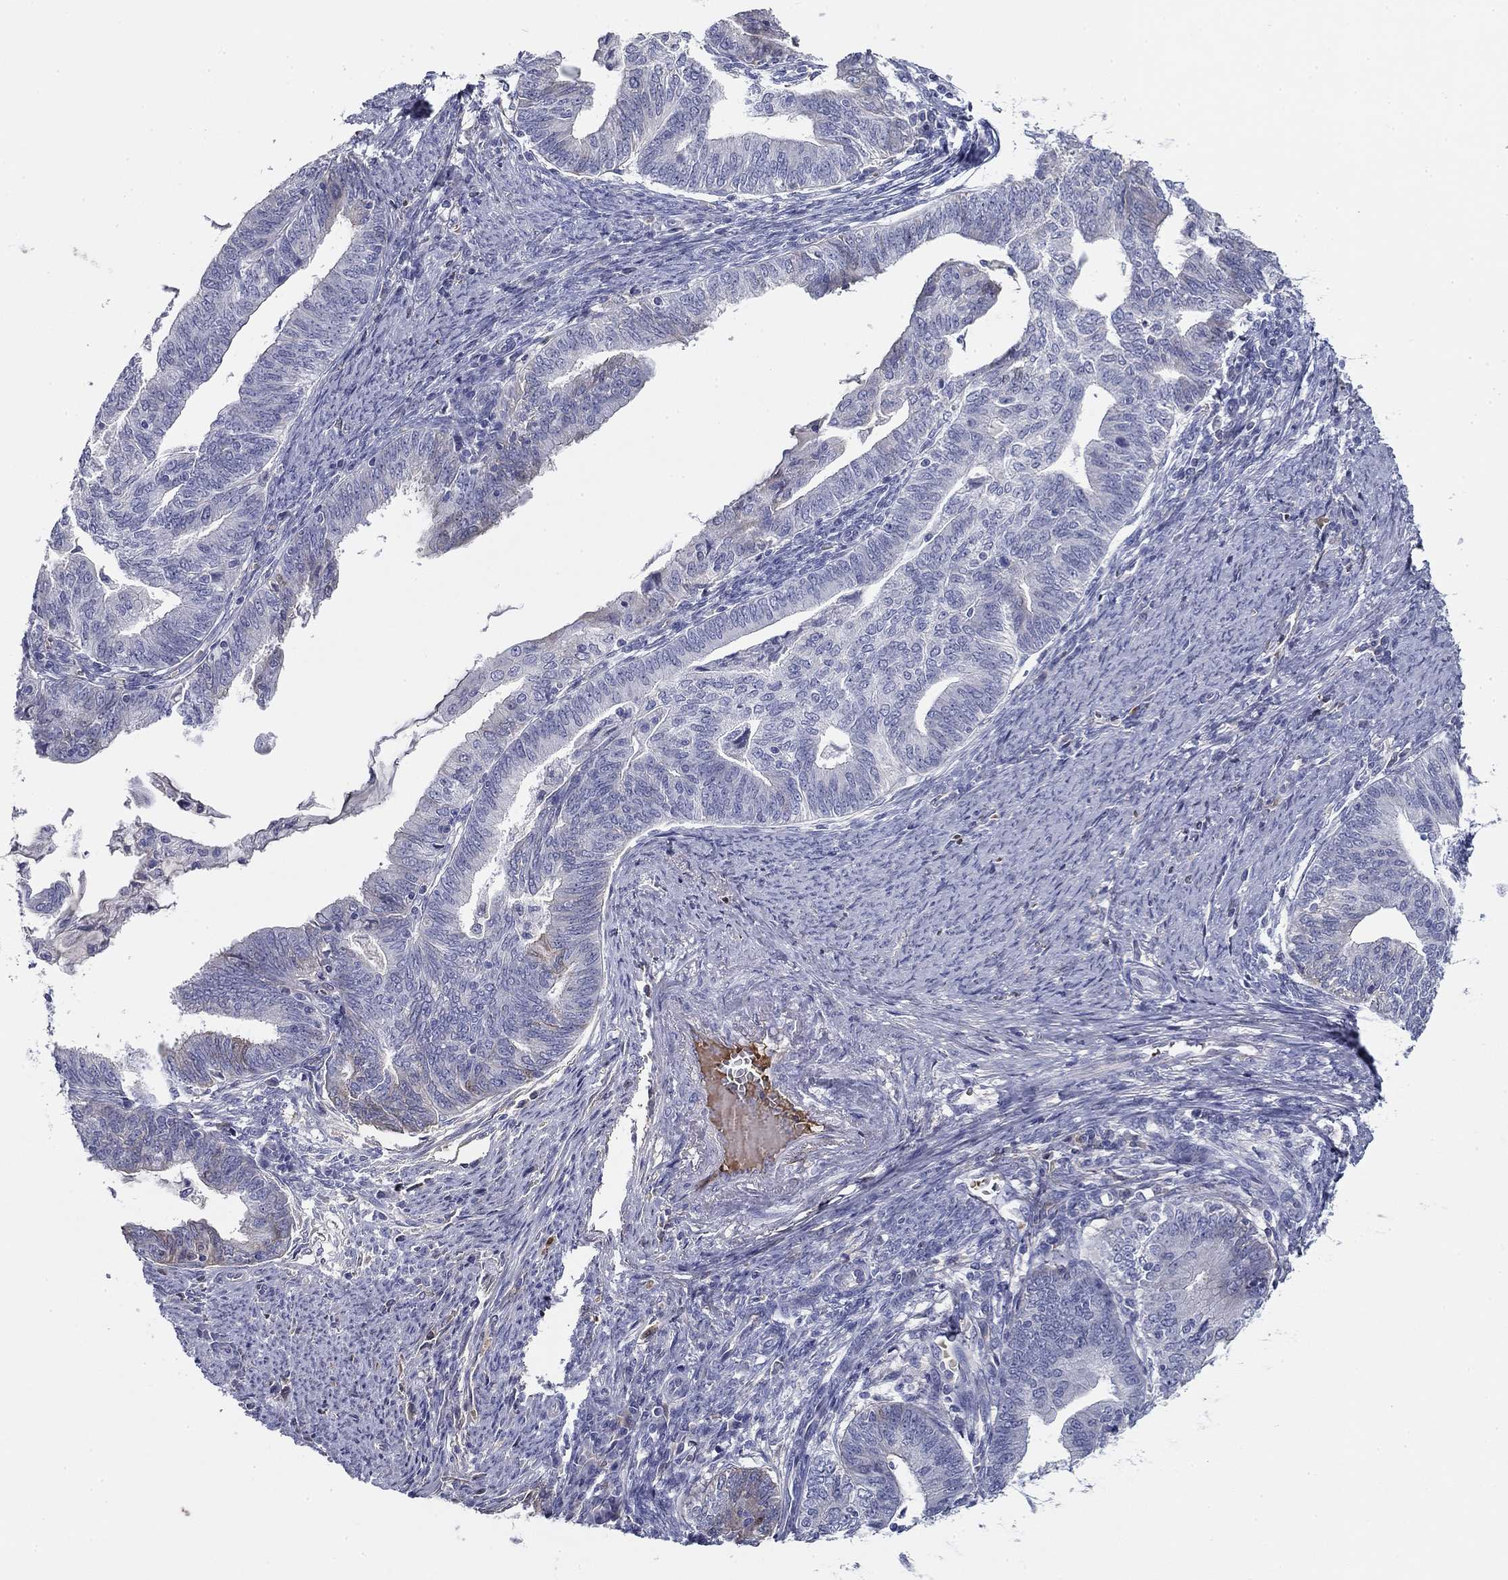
{"staining": {"intensity": "negative", "quantity": "none", "location": "none"}, "tissue": "endometrial cancer", "cell_type": "Tumor cells", "image_type": "cancer", "snomed": [{"axis": "morphology", "description": "Adenocarcinoma, NOS"}, {"axis": "topography", "description": "Endometrium"}], "caption": "Adenocarcinoma (endometrial) was stained to show a protein in brown. There is no significant expression in tumor cells.", "gene": "CPLX4", "patient": {"sex": "female", "age": 82}}